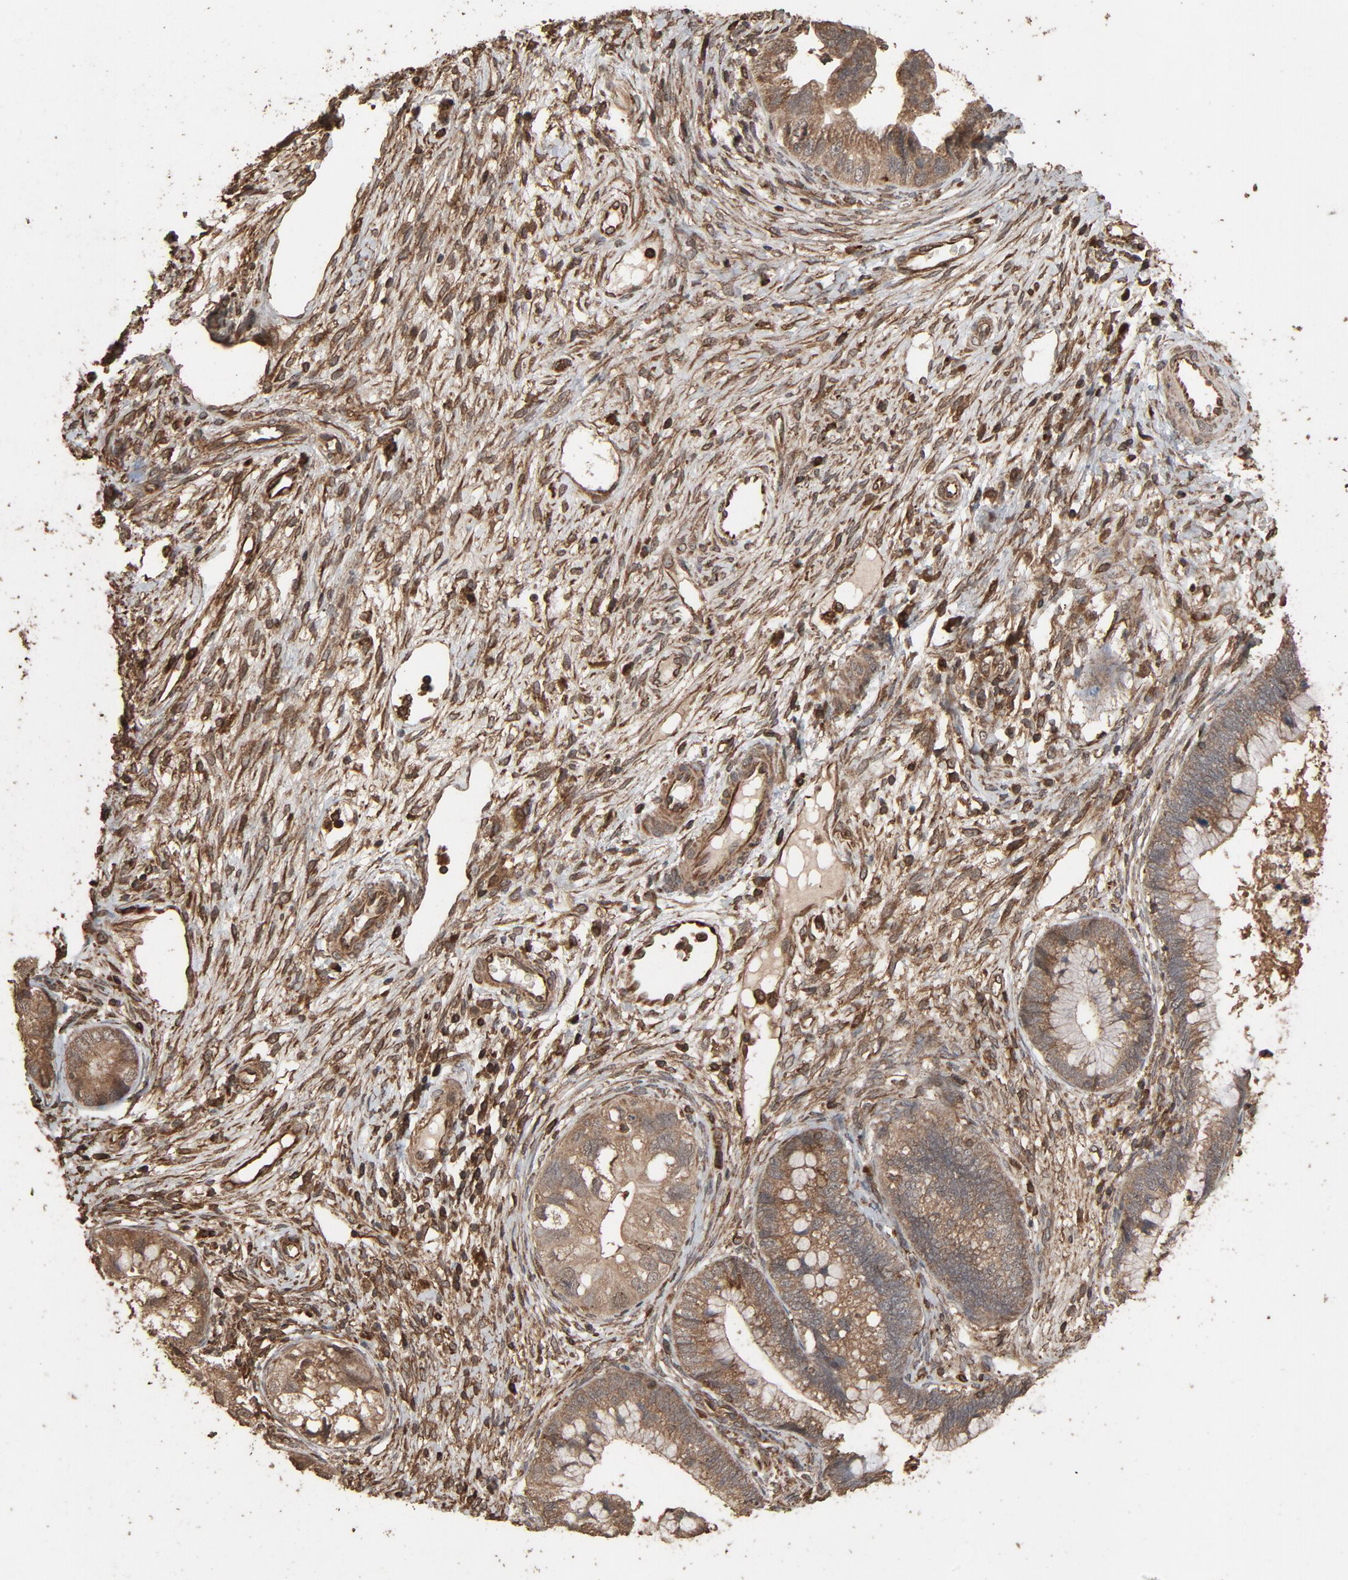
{"staining": {"intensity": "moderate", "quantity": "25%-75%", "location": "cytoplasmic/membranous"}, "tissue": "cervical cancer", "cell_type": "Tumor cells", "image_type": "cancer", "snomed": [{"axis": "morphology", "description": "Adenocarcinoma, NOS"}, {"axis": "topography", "description": "Cervix"}], "caption": "This image reveals IHC staining of cervical cancer (adenocarcinoma), with medium moderate cytoplasmic/membranous staining in about 25%-75% of tumor cells.", "gene": "RPS6KA6", "patient": {"sex": "female", "age": 44}}